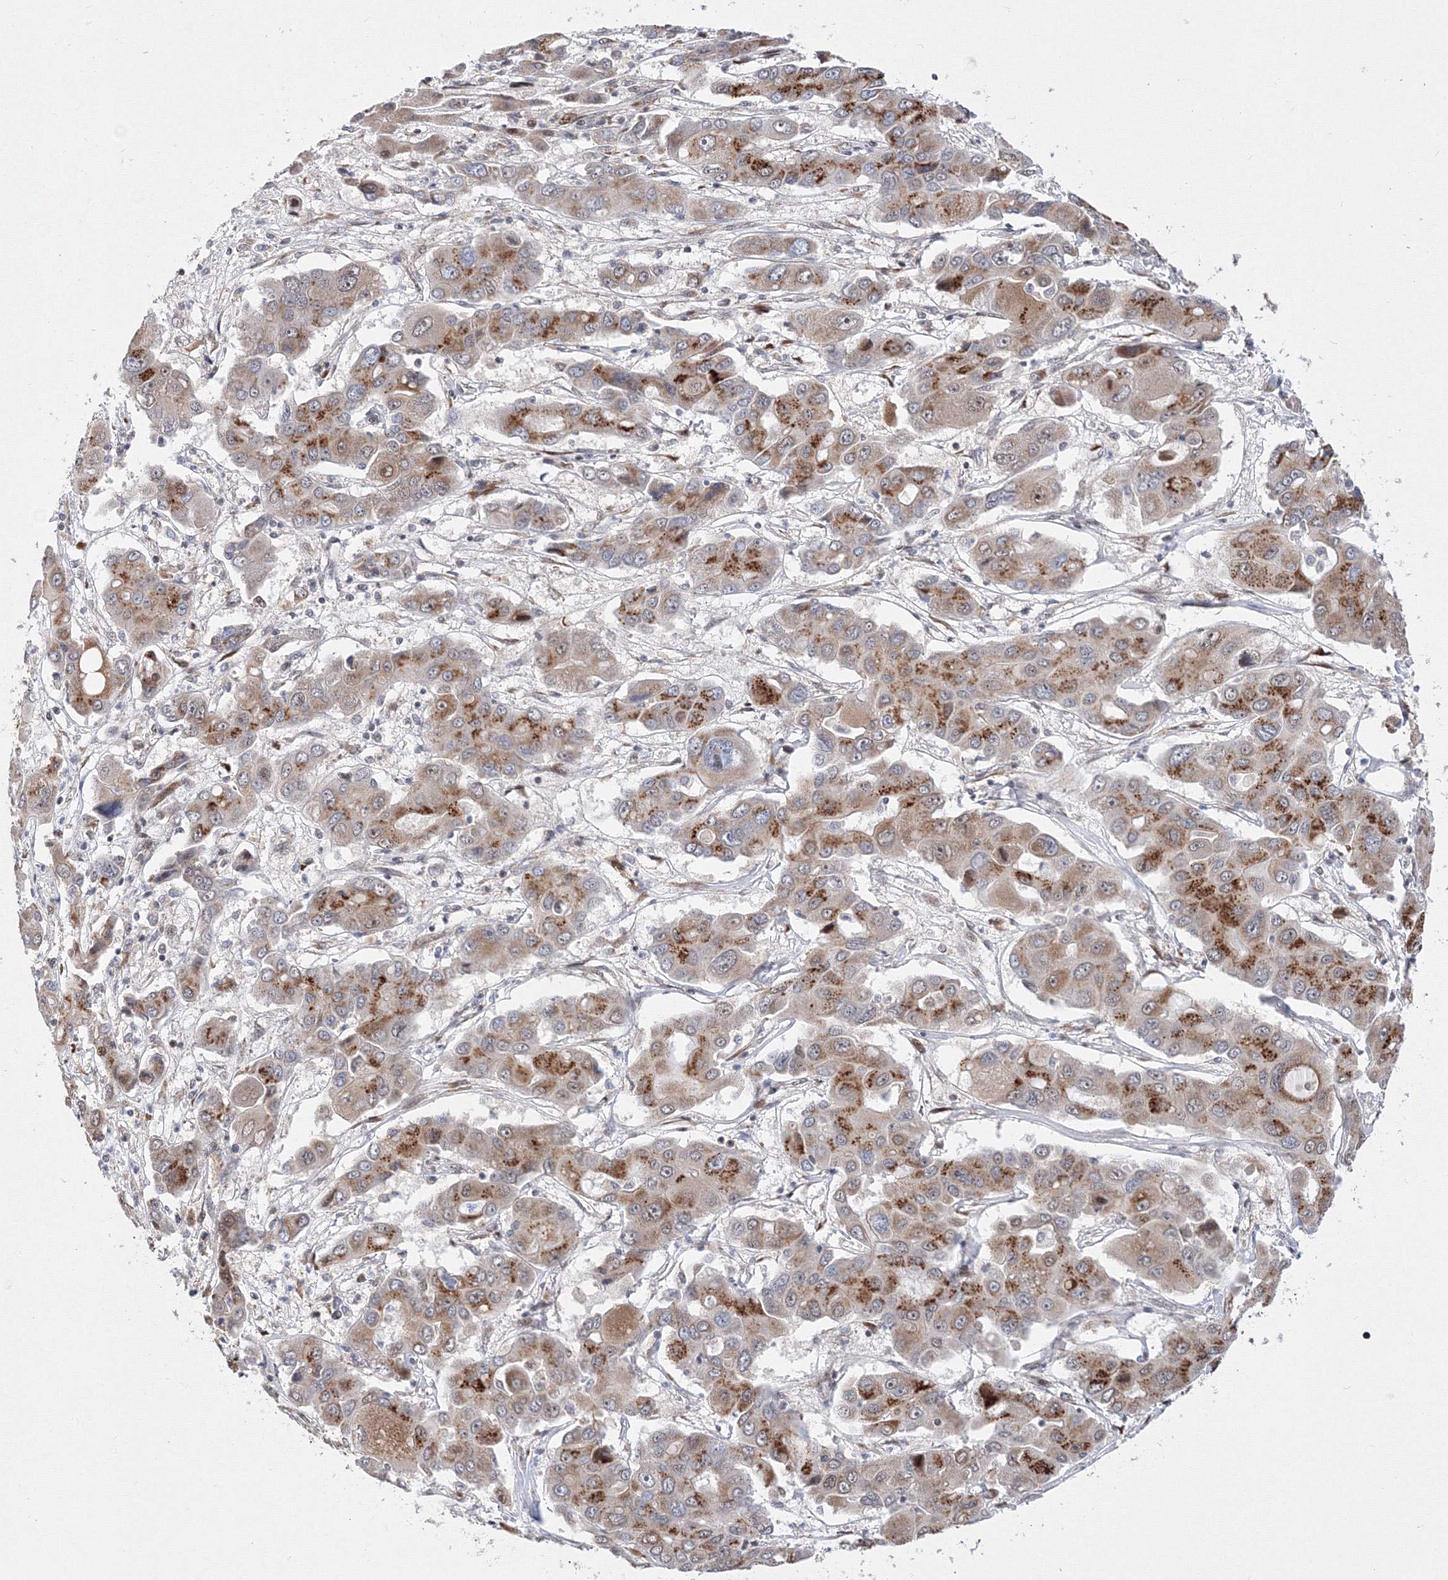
{"staining": {"intensity": "strong", "quantity": ">75%", "location": "cytoplasmic/membranous"}, "tissue": "liver cancer", "cell_type": "Tumor cells", "image_type": "cancer", "snomed": [{"axis": "morphology", "description": "Cholangiocarcinoma"}, {"axis": "topography", "description": "Liver"}], "caption": "Liver cancer (cholangiocarcinoma) was stained to show a protein in brown. There is high levels of strong cytoplasmic/membranous positivity in about >75% of tumor cells. (brown staining indicates protein expression, while blue staining denotes nuclei).", "gene": "GPN1", "patient": {"sex": "male", "age": 67}}